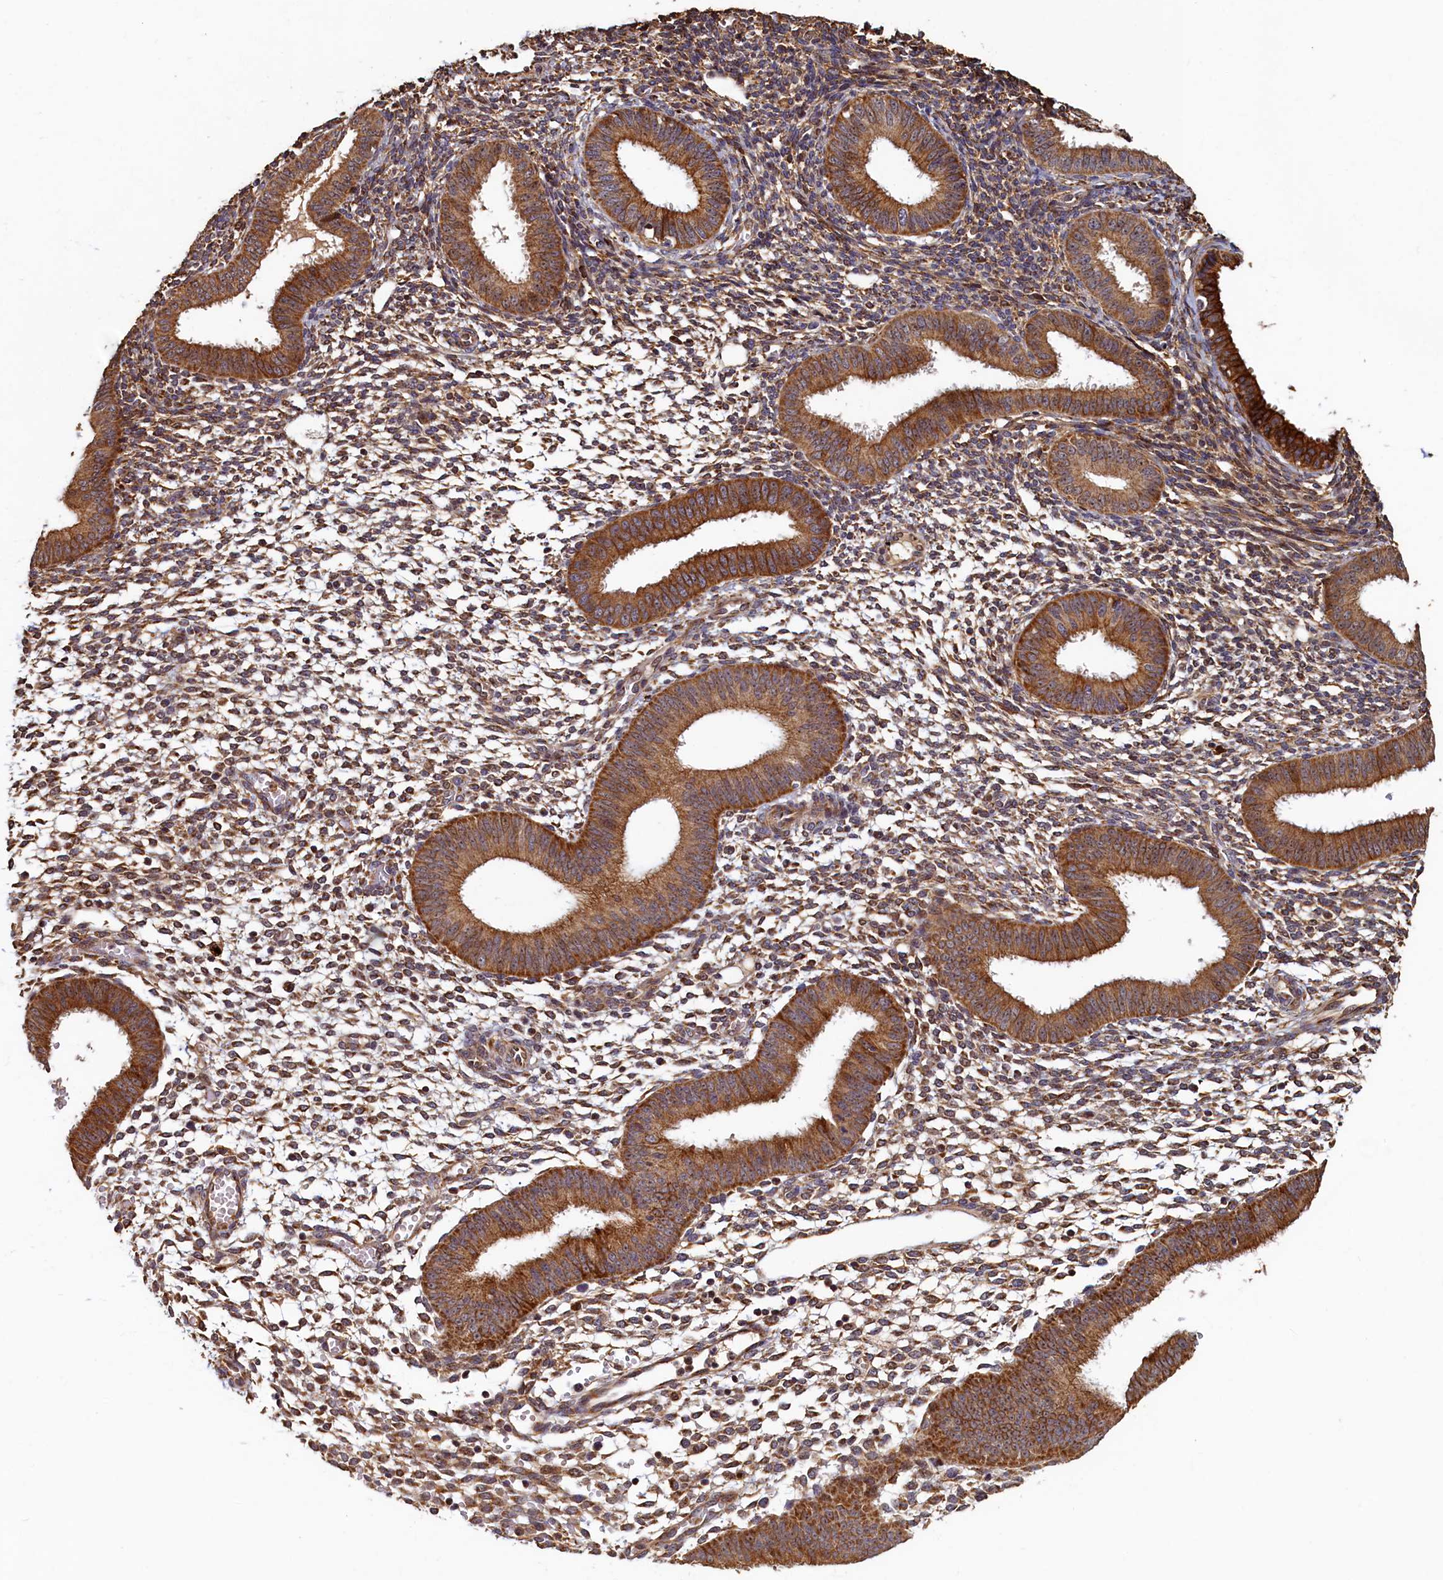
{"staining": {"intensity": "moderate", "quantity": ">75%", "location": "cytoplasmic/membranous"}, "tissue": "endometrium", "cell_type": "Cells in endometrial stroma", "image_type": "normal", "snomed": [{"axis": "morphology", "description": "Normal tissue, NOS"}, {"axis": "topography", "description": "Uterus"}, {"axis": "topography", "description": "Endometrium"}], "caption": "Protein positivity by IHC shows moderate cytoplasmic/membranous expression in about >75% of cells in endometrial stroma in unremarkable endometrium.", "gene": "NCKAP5L", "patient": {"sex": "female", "age": 48}}